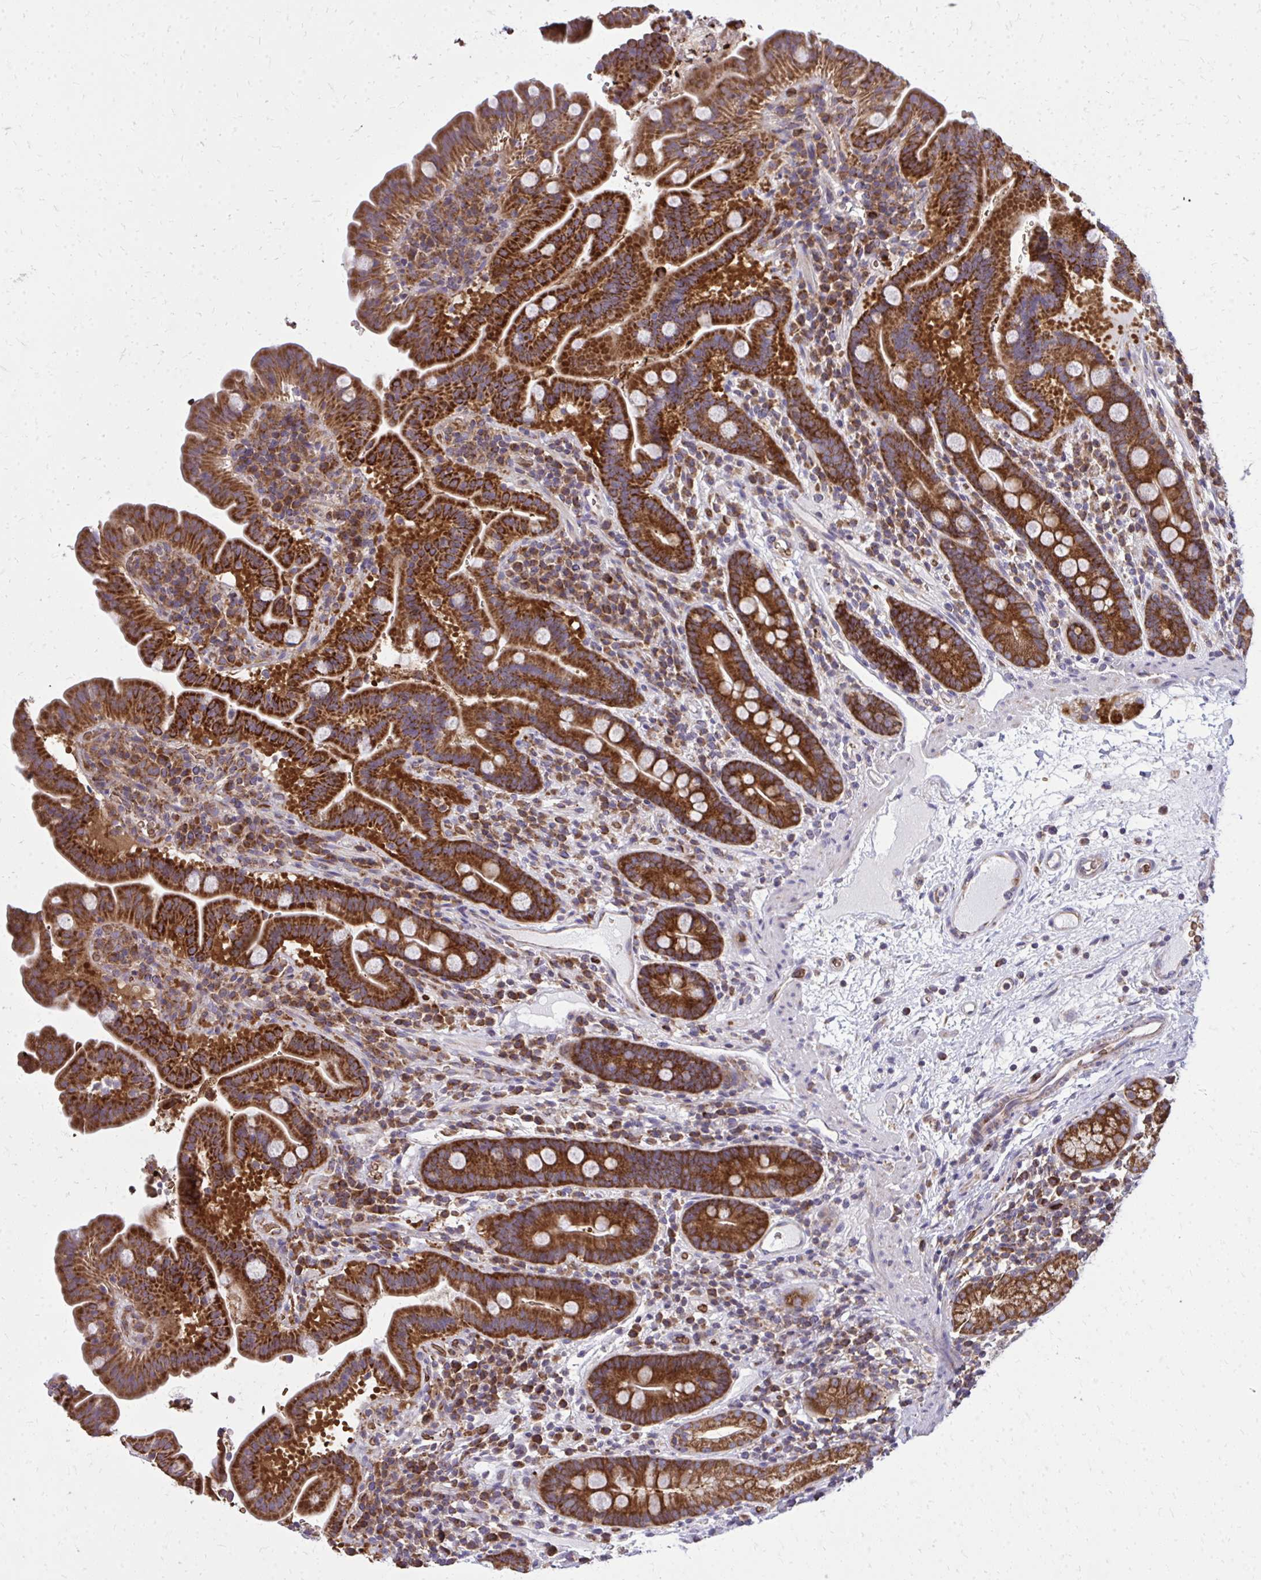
{"staining": {"intensity": "strong", "quantity": ">75%", "location": "cytoplasmic/membranous"}, "tissue": "small intestine", "cell_type": "Glandular cells", "image_type": "normal", "snomed": [{"axis": "morphology", "description": "Normal tissue, NOS"}, {"axis": "topography", "description": "Small intestine"}], "caption": "Brown immunohistochemical staining in normal human small intestine exhibits strong cytoplasmic/membranous expression in about >75% of glandular cells.", "gene": "PDK4", "patient": {"sex": "male", "age": 26}}